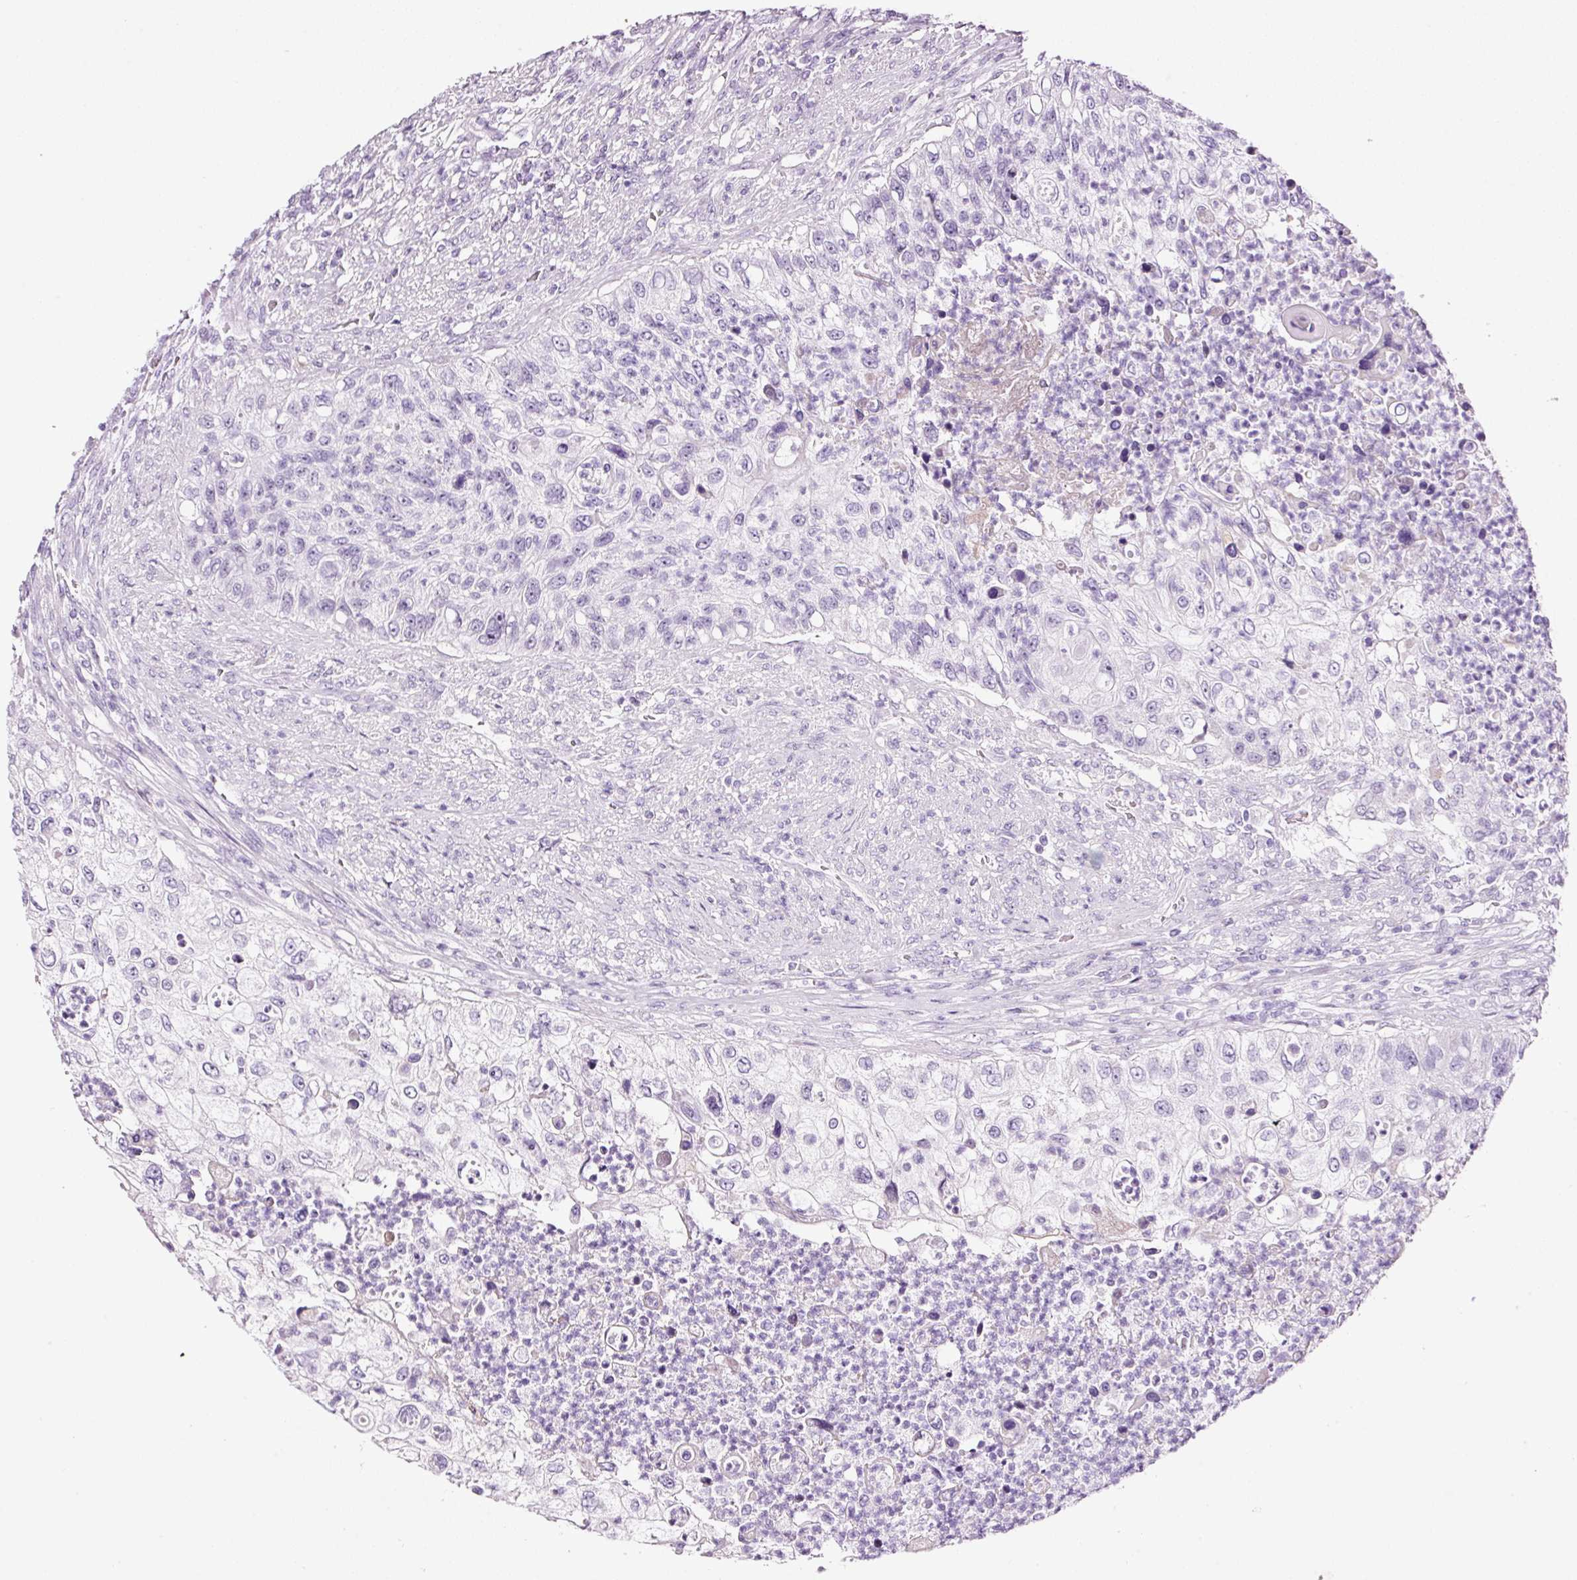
{"staining": {"intensity": "negative", "quantity": "none", "location": "none"}, "tissue": "urothelial cancer", "cell_type": "Tumor cells", "image_type": "cancer", "snomed": [{"axis": "morphology", "description": "Urothelial carcinoma, High grade"}, {"axis": "topography", "description": "Urinary bladder"}], "caption": "Photomicrograph shows no significant protein staining in tumor cells of high-grade urothelial carcinoma.", "gene": "RTF2", "patient": {"sex": "female", "age": 60}}